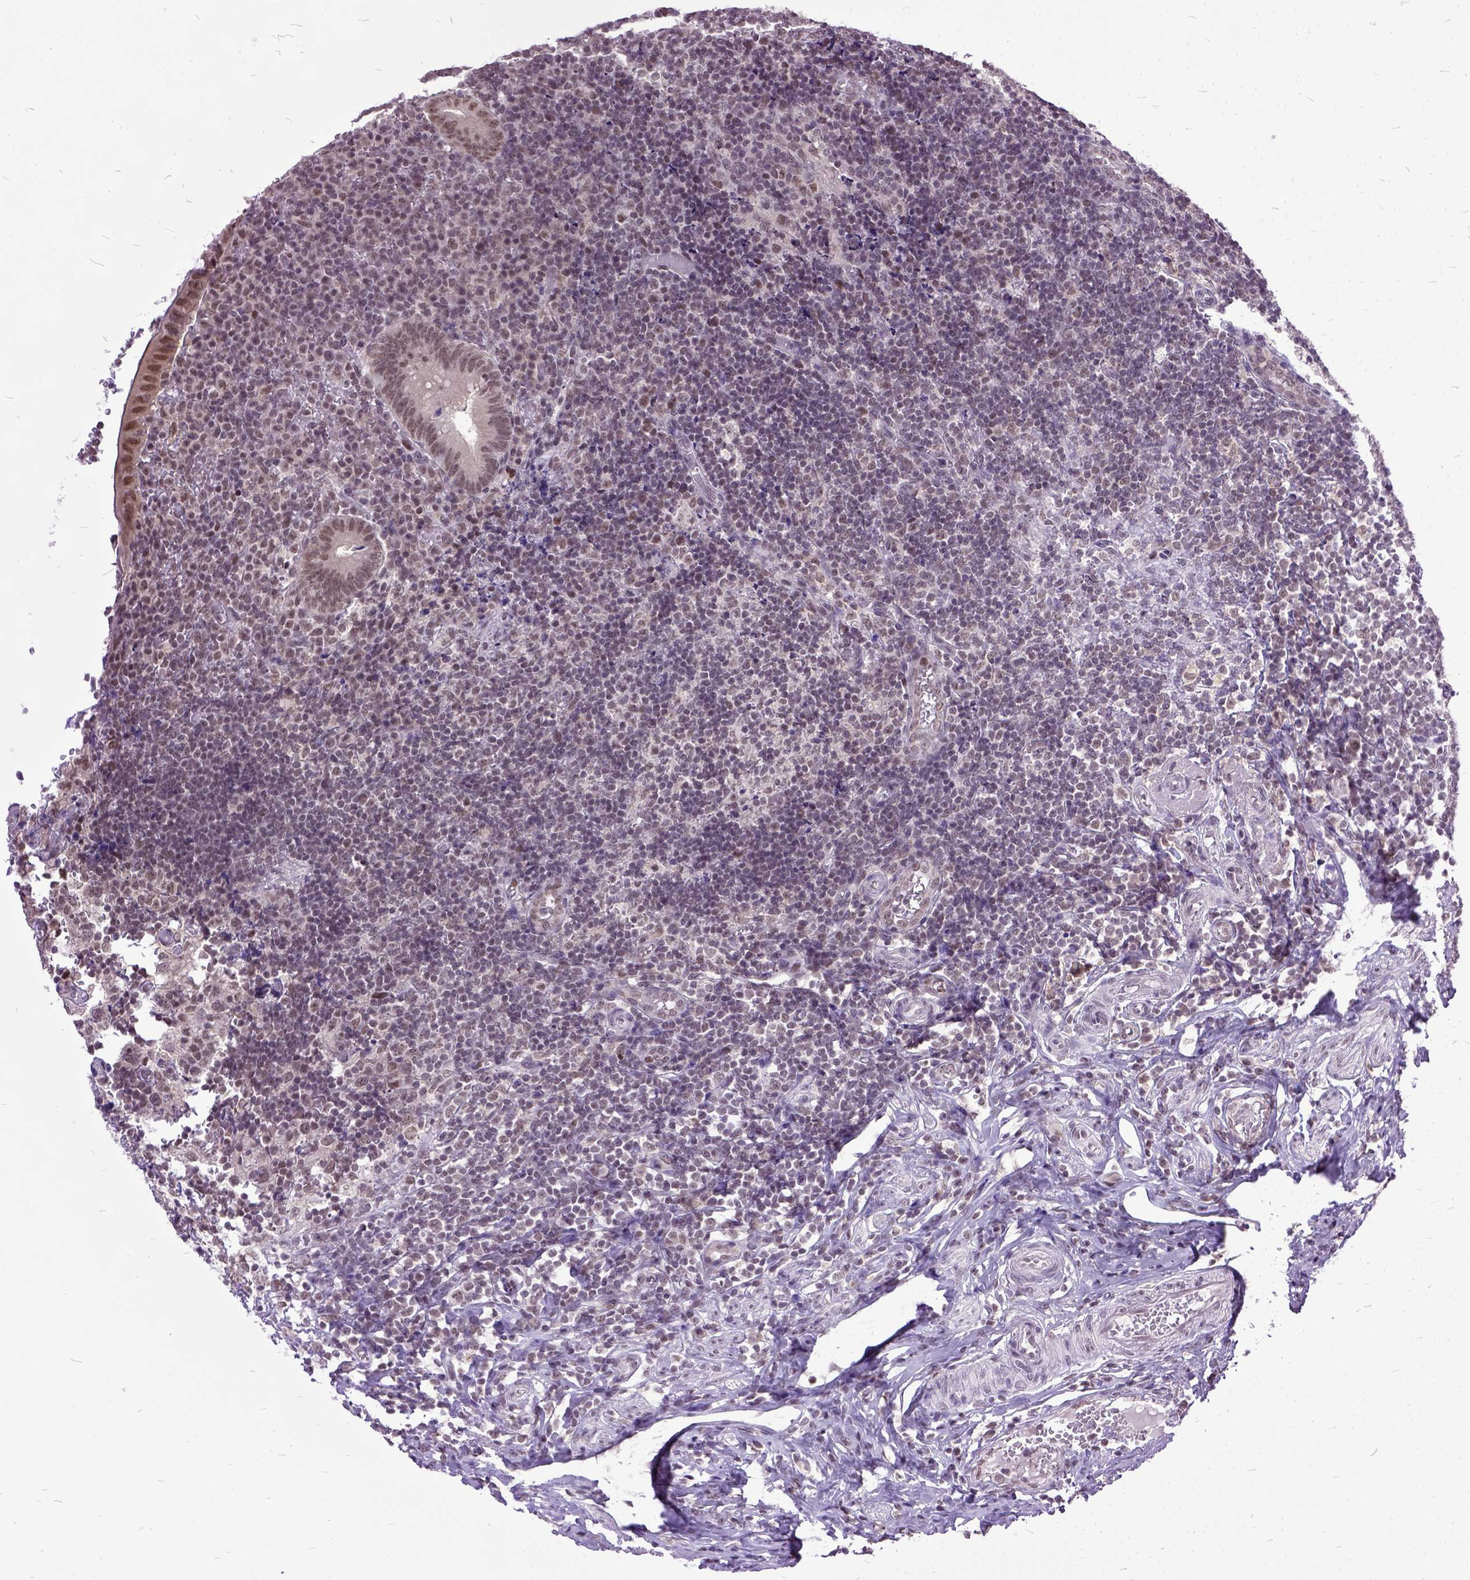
{"staining": {"intensity": "moderate", "quantity": ">75%", "location": "nuclear"}, "tissue": "appendix", "cell_type": "Glandular cells", "image_type": "normal", "snomed": [{"axis": "morphology", "description": "Normal tissue, NOS"}, {"axis": "topography", "description": "Appendix"}], "caption": "This histopathology image exhibits immunohistochemistry staining of normal appendix, with medium moderate nuclear positivity in about >75% of glandular cells.", "gene": "ORC5", "patient": {"sex": "male", "age": 18}}